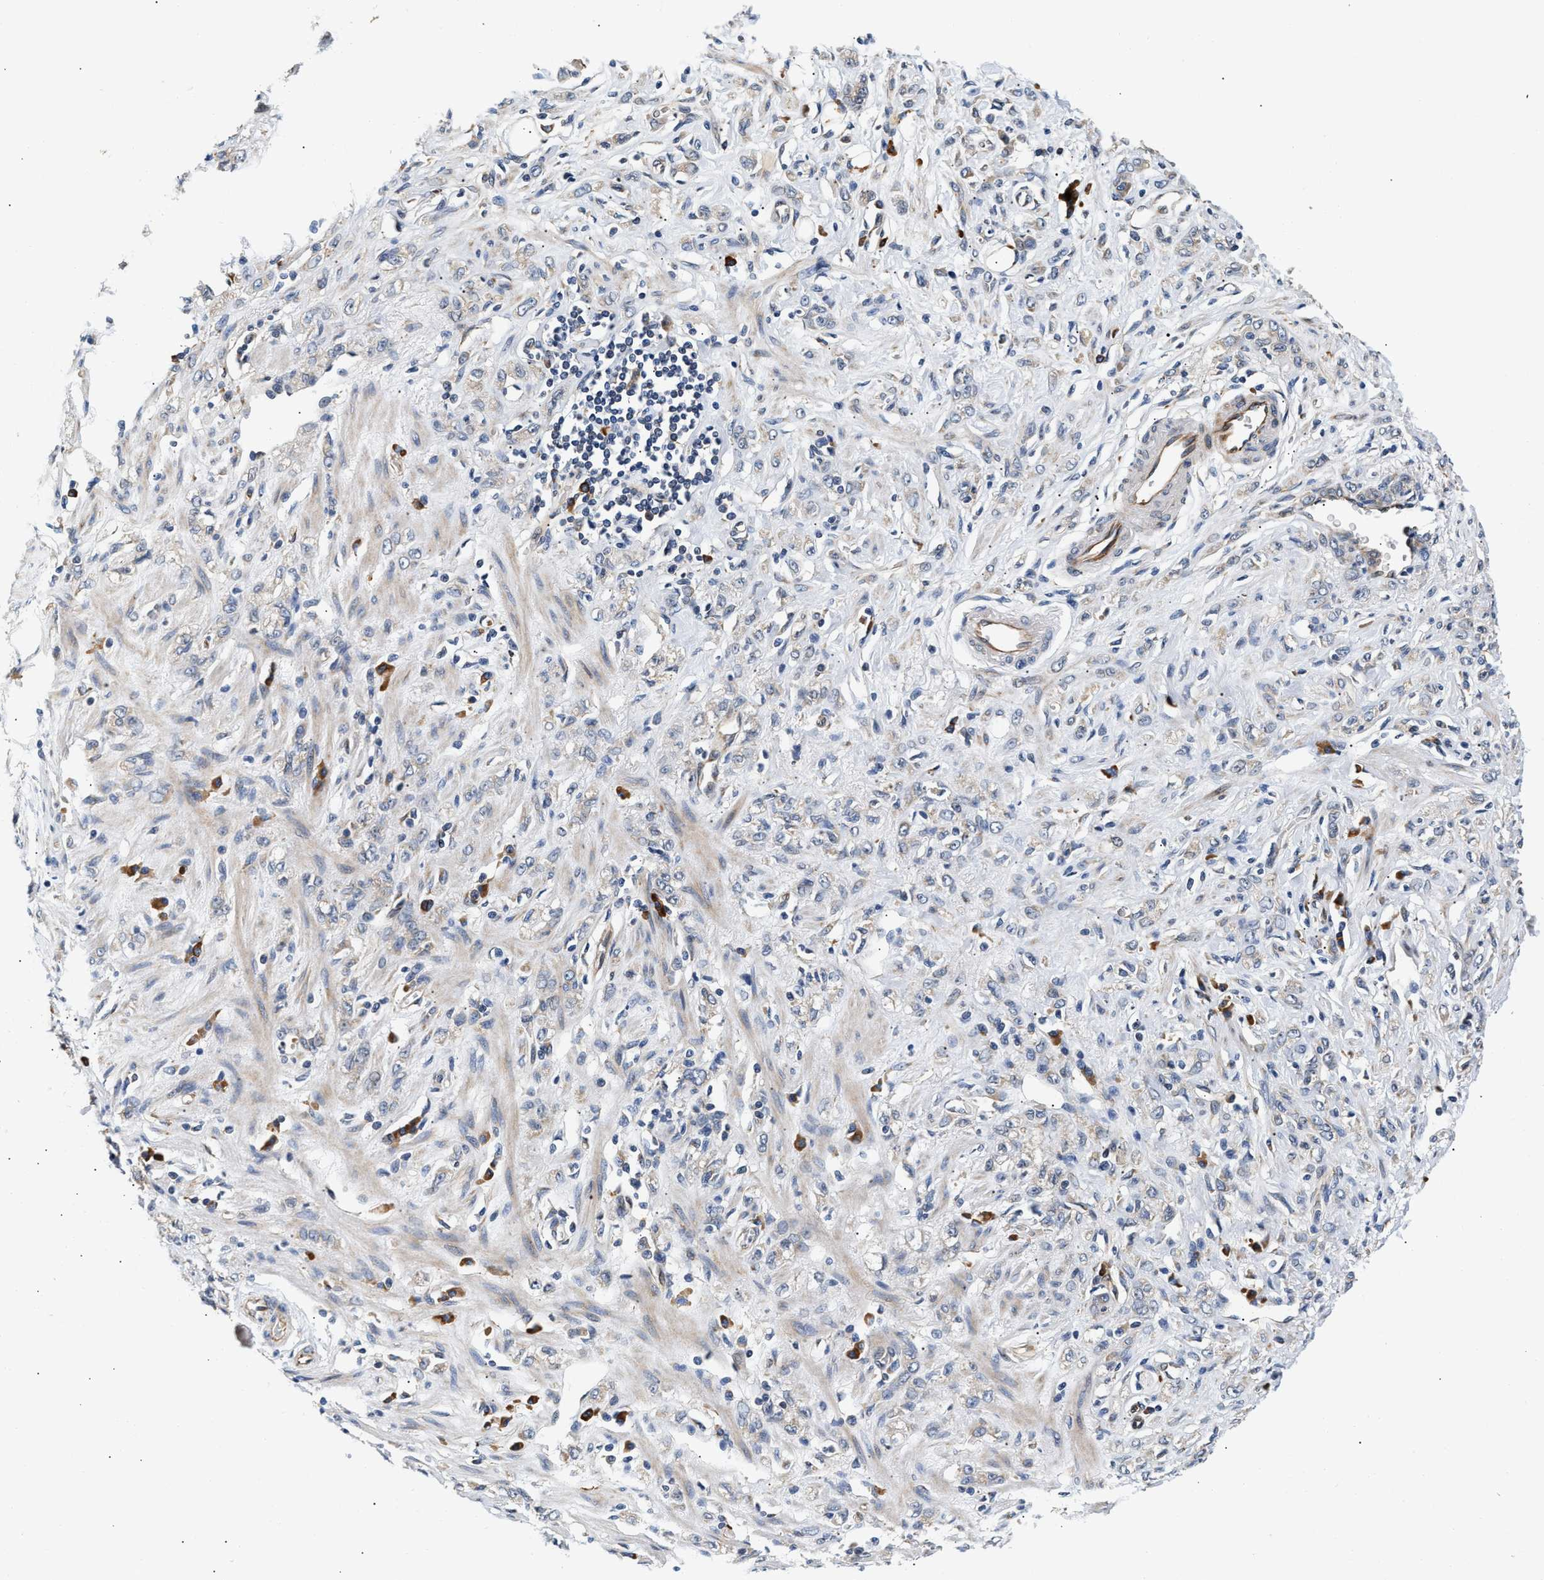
{"staining": {"intensity": "negative", "quantity": "none", "location": "none"}, "tissue": "stomach cancer", "cell_type": "Tumor cells", "image_type": "cancer", "snomed": [{"axis": "morphology", "description": "Normal tissue, NOS"}, {"axis": "morphology", "description": "Adenocarcinoma, NOS"}, {"axis": "topography", "description": "Stomach"}], "caption": "Human adenocarcinoma (stomach) stained for a protein using immunohistochemistry (IHC) reveals no expression in tumor cells.", "gene": "IFT74", "patient": {"sex": "male", "age": 82}}